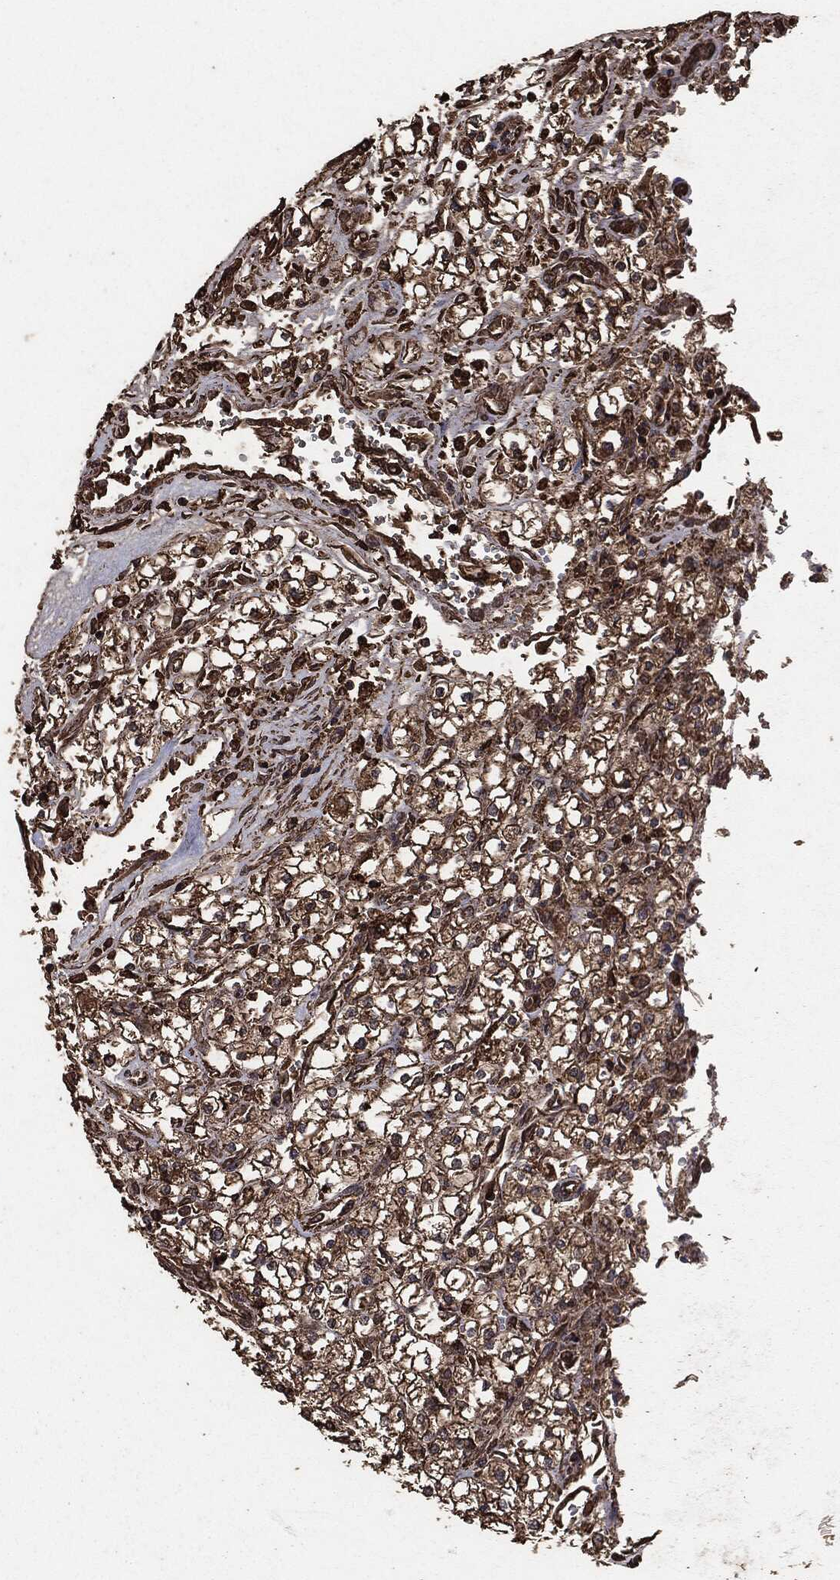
{"staining": {"intensity": "moderate", "quantity": ">75%", "location": "cytoplasmic/membranous"}, "tissue": "renal cancer", "cell_type": "Tumor cells", "image_type": "cancer", "snomed": [{"axis": "morphology", "description": "Adenocarcinoma, NOS"}, {"axis": "topography", "description": "Kidney"}], "caption": "Protein expression analysis of renal cancer displays moderate cytoplasmic/membranous staining in about >75% of tumor cells. Using DAB (3,3'-diaminobenzidine) (brown) and hematoxylin (blue) stains, captured at high magnification using brightfield microscopy.", "gene": "MTOR", "patient": {"sex": "male", "age": 80}}